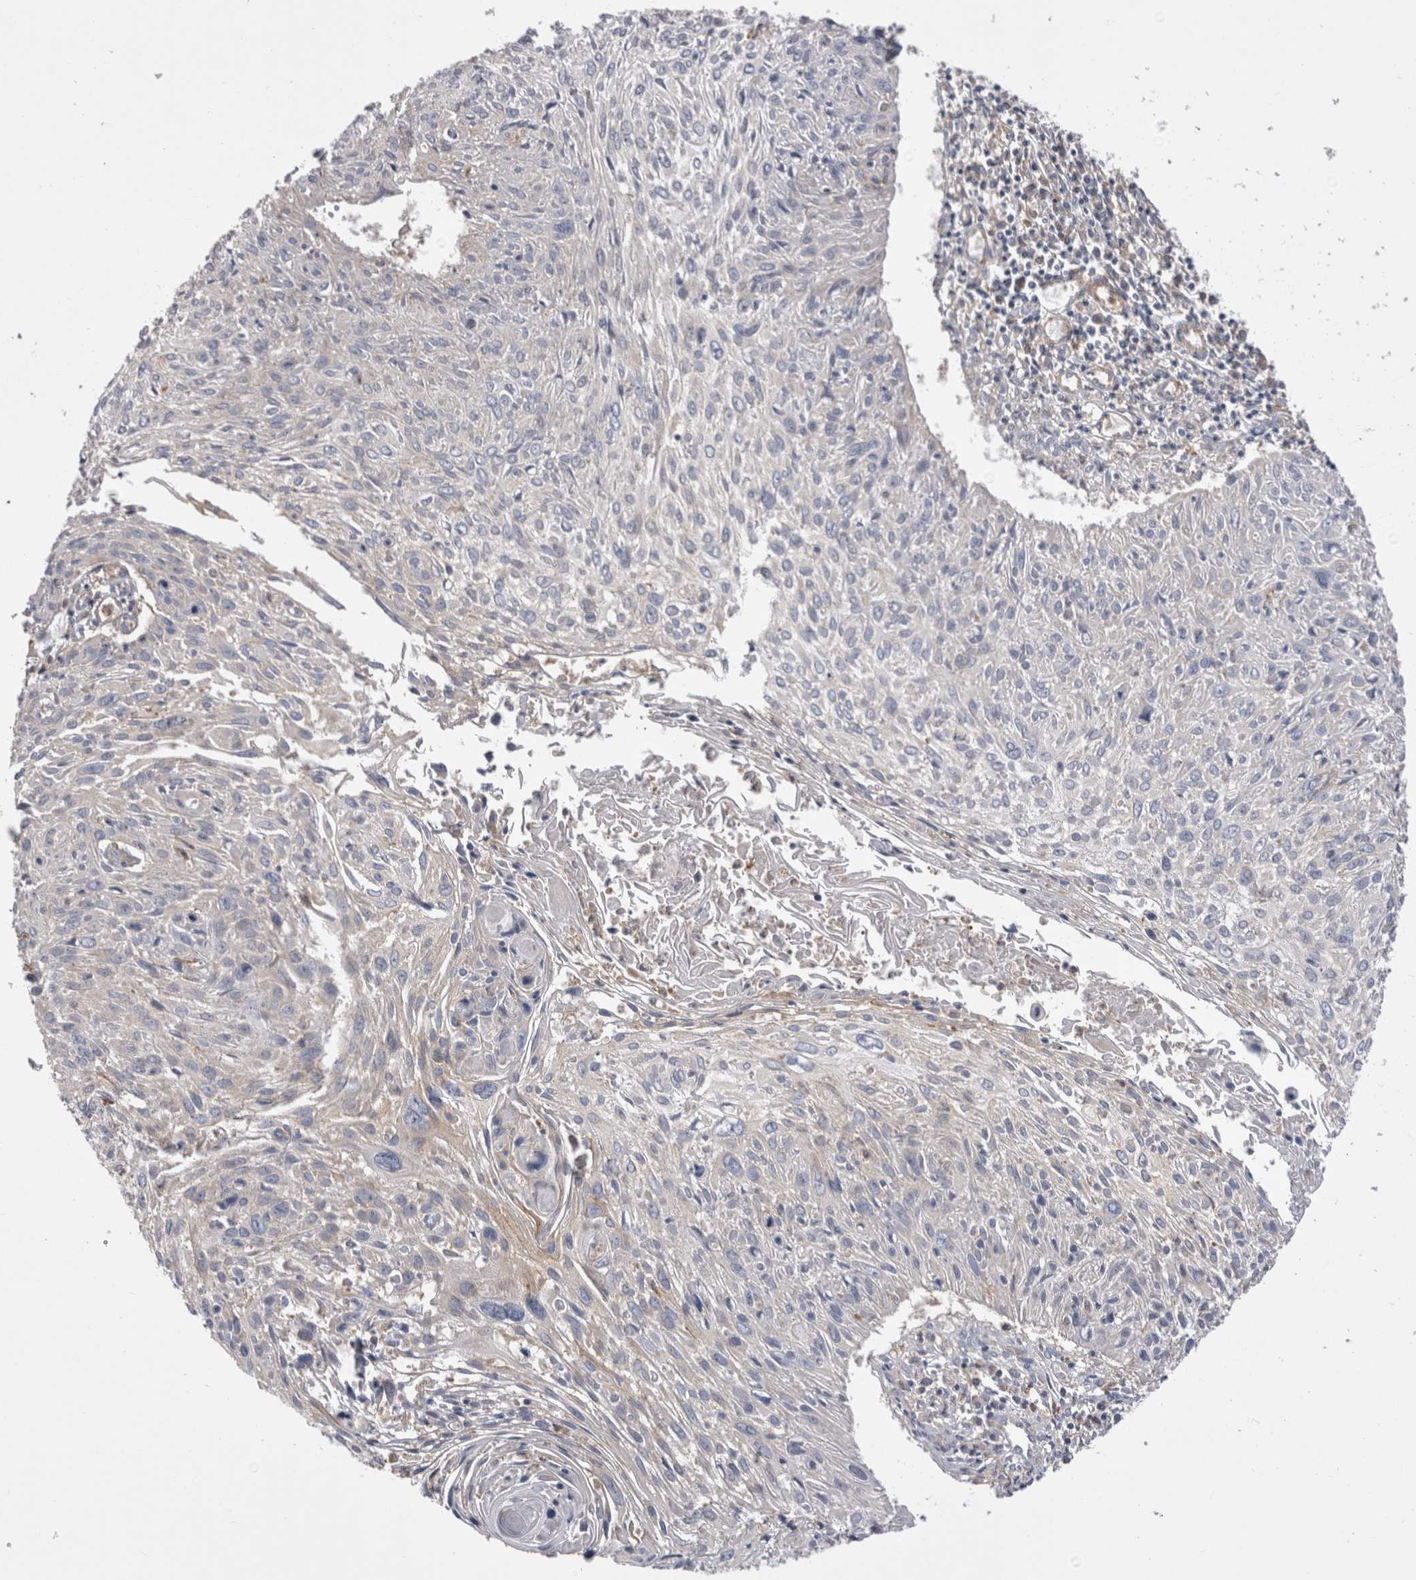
{"staining": {"intensity": "negative", "quantity": "none", "location": "none"}, "tissue": "cervical cancer", "cell_type": "Tumor cells", "image_type": "cancer", "snomed": [{"axis": "morphology", "description": "Squamous cell carcinoma, NOS"}, {"axis": "topography", "description": "Cervix"}], "caption": "Tumor cells are negative for protein expression in human cervical cancer.", "gene": "RAB11FIP1", "patient": {"sex": "female", "age": 51}}